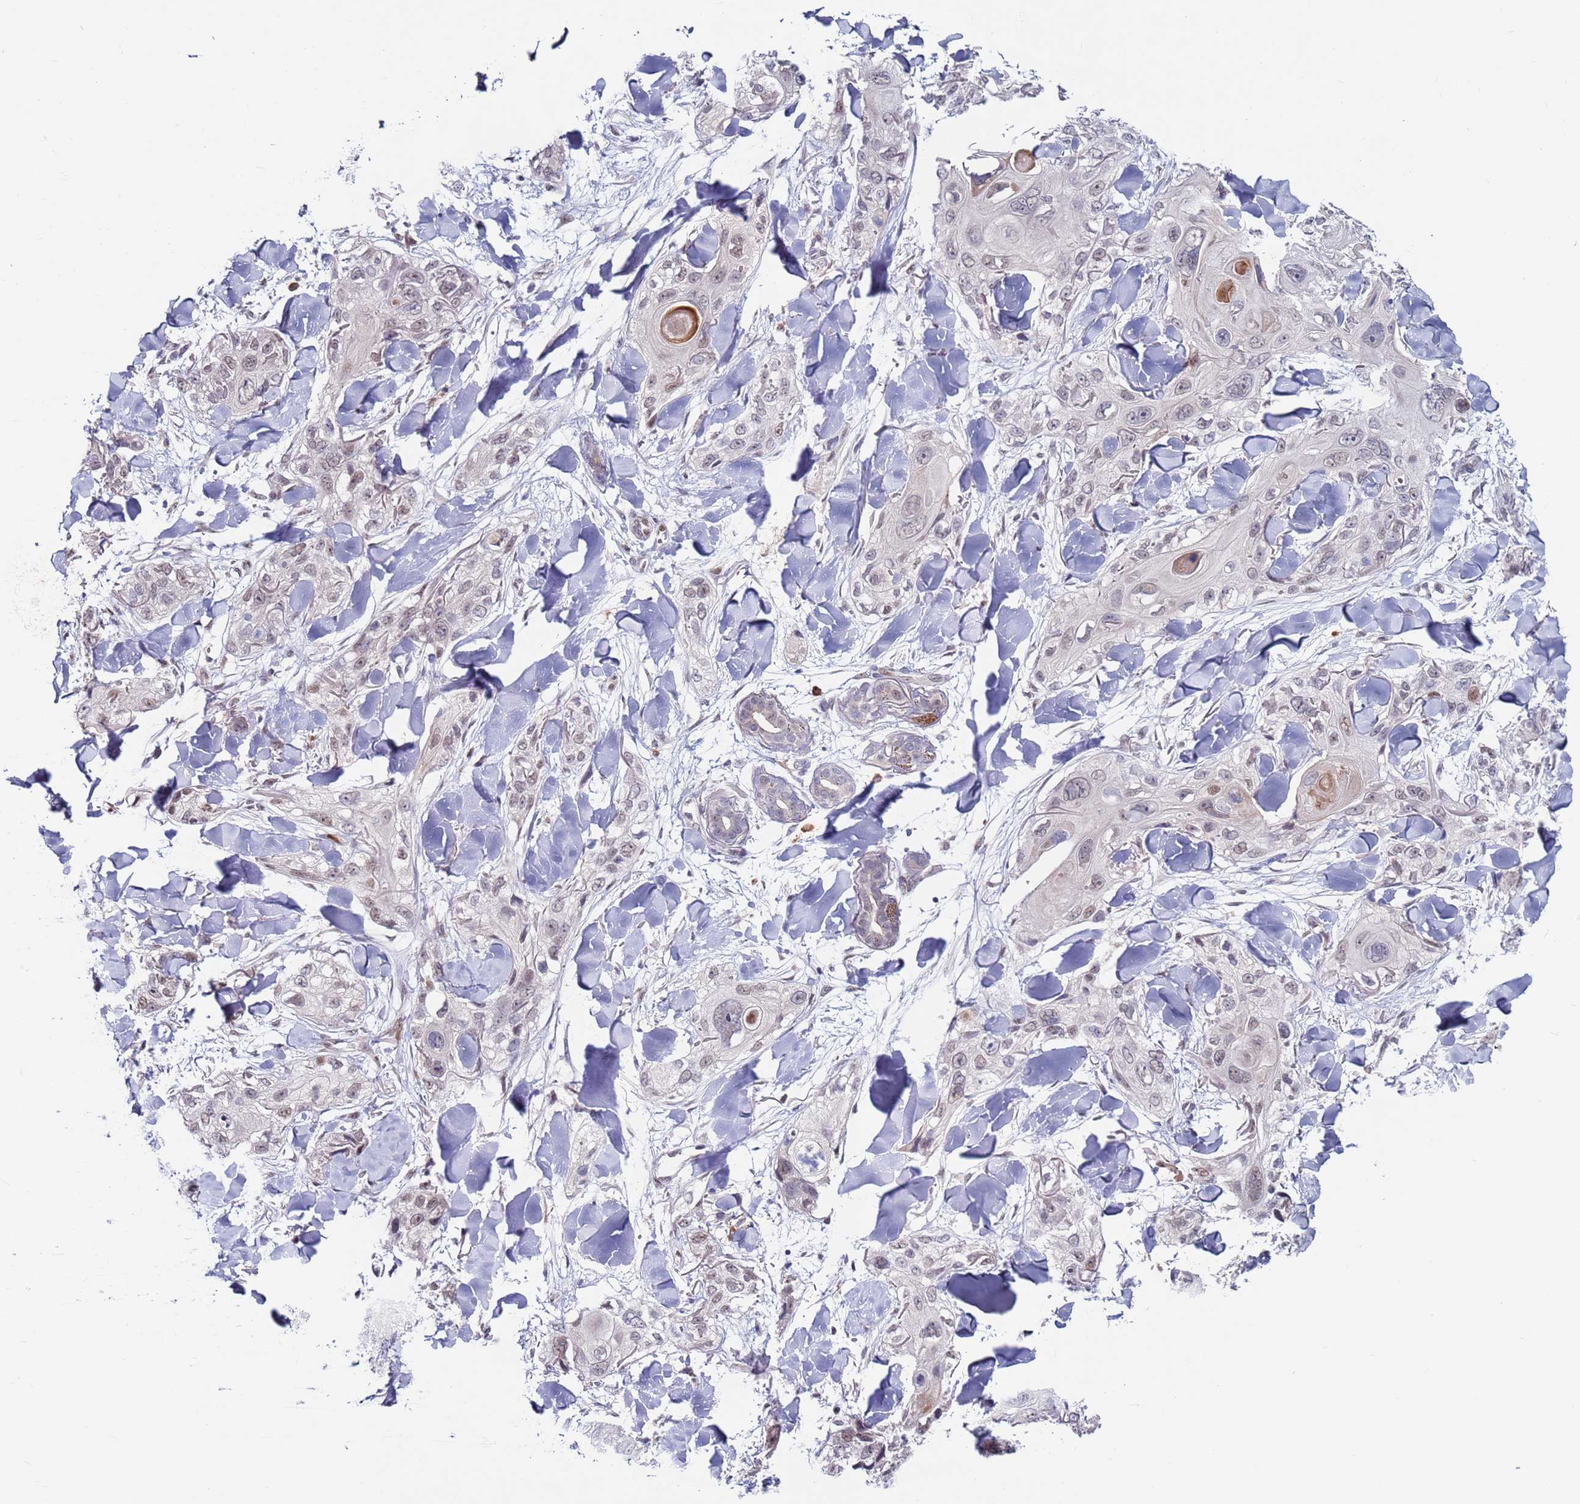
{"staining": {"intensity": "weak", "quantity": ">75%", "location": "nuclear"}, "tissue": "skin cancer", "cell_type": "Tumor cells", "image_type": "cancer", "snomed": [{"axis": "morphology", "description": "Normal tissue, NOS"}, {"axis": "morphology", "description": "Squamous cell carcinoma, NOS"}, {"axis": "topography", "description": "Skin"}], "caption": "DAB (3,3'-diaminobenzidine) immunohistochemical staining of human squamous cell carcinoma (skin) displays weak nuclear protein staining in approximately >75% of tumor cells.", "gene": "FBXO27", "patient": {"sex": "male", "age": 72}}